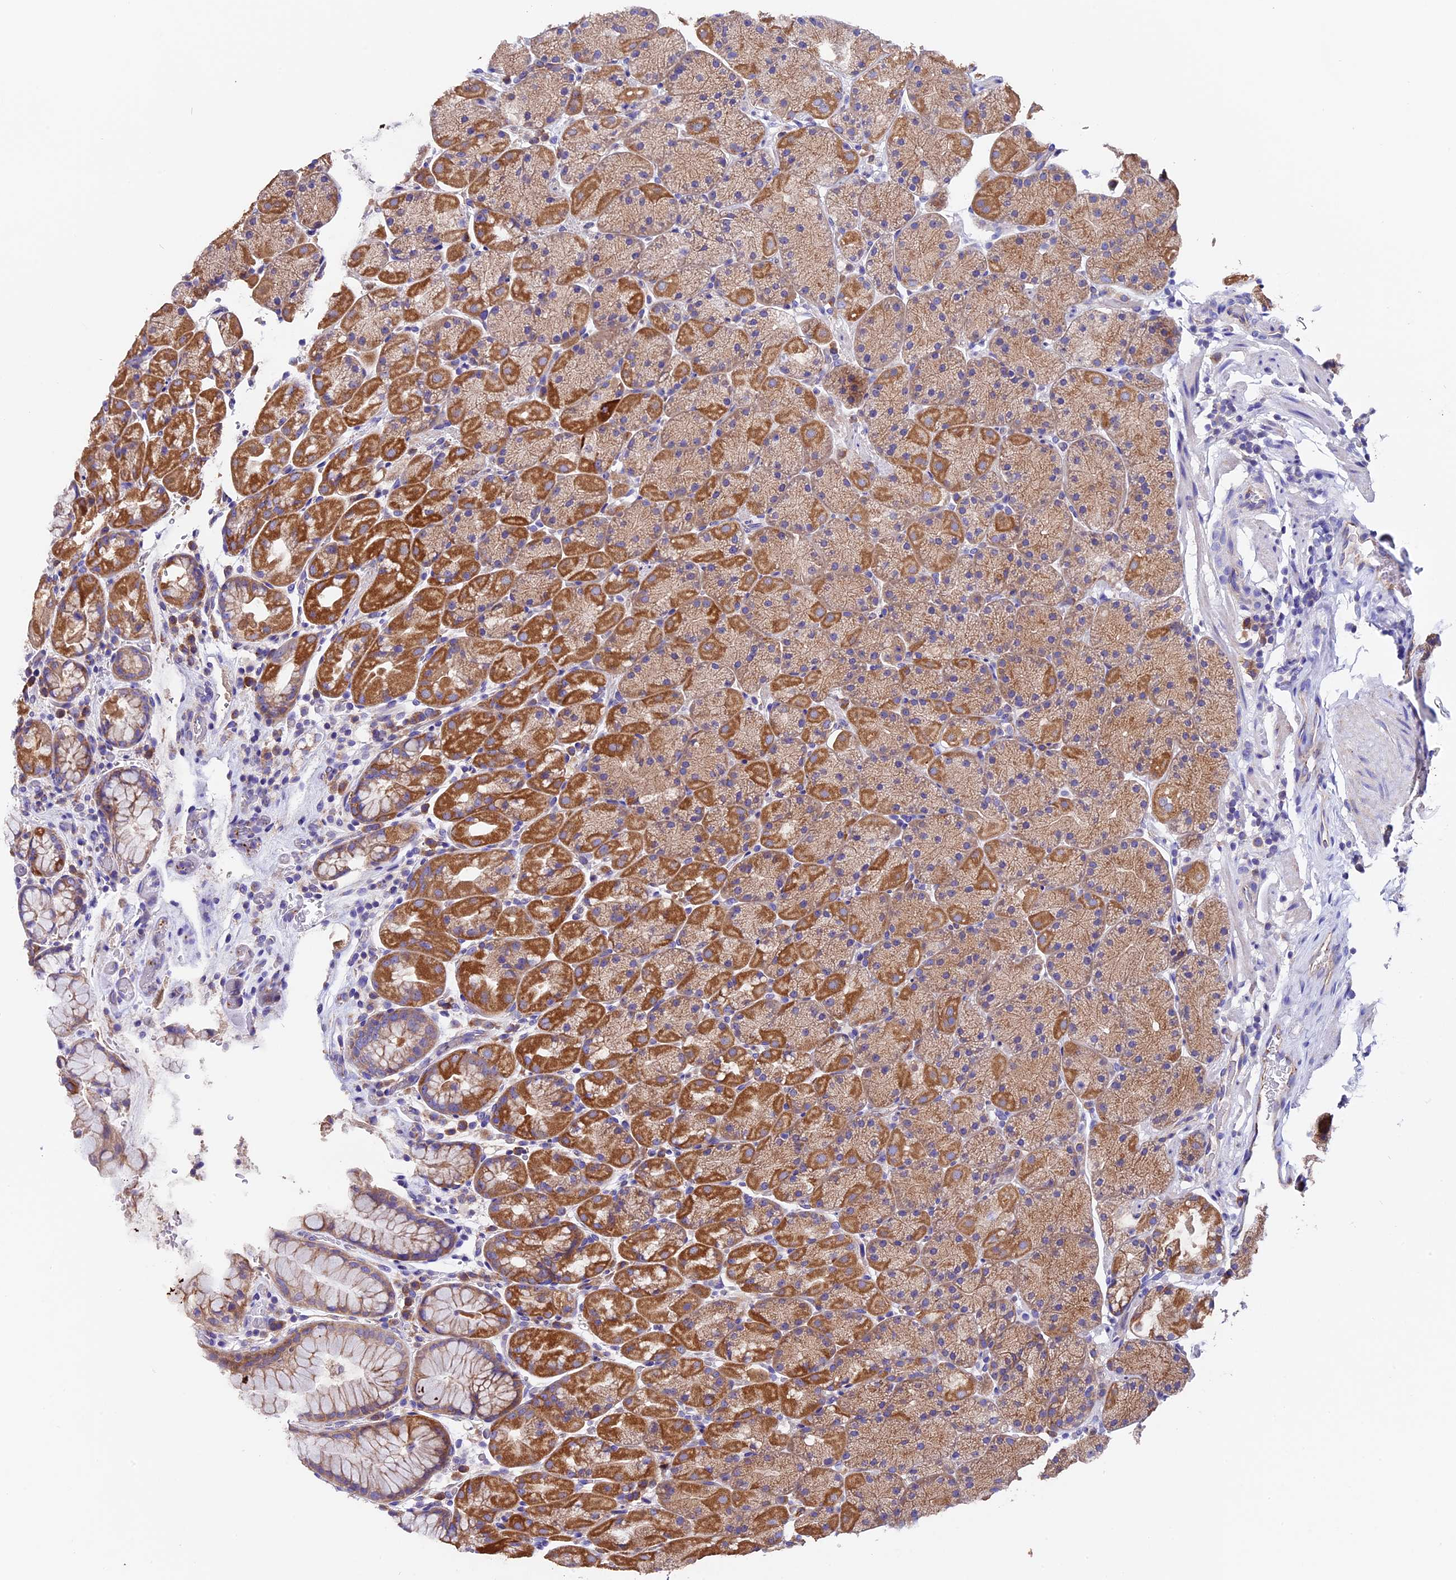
{"staining": {"intensity": "strong", "quantity": "25%-75%", "location": "cytoplasmic/membranous"}, "tissue": "stomach", "cell_type": "Glandular cells", "image_type": "normal", "snomed": [{"axis": "morphology", "description": "Normal tissue, NOS"}, {"axis": "topography", "description": "Stomach, upper"}, {"axis": "topography", "description": "Stomach, lower"}], "caption": "IHC micrograph of unremarkable stomach: stomach stained using IHC exhibits high levels of strong protein expression localized specifically in the cytoplasmic/membranous of glandular cells, appearing as a cytoplasmic/membranous brown color.", "gene": "COMTD1", "patient": {"sex": "male", "age": 67}}